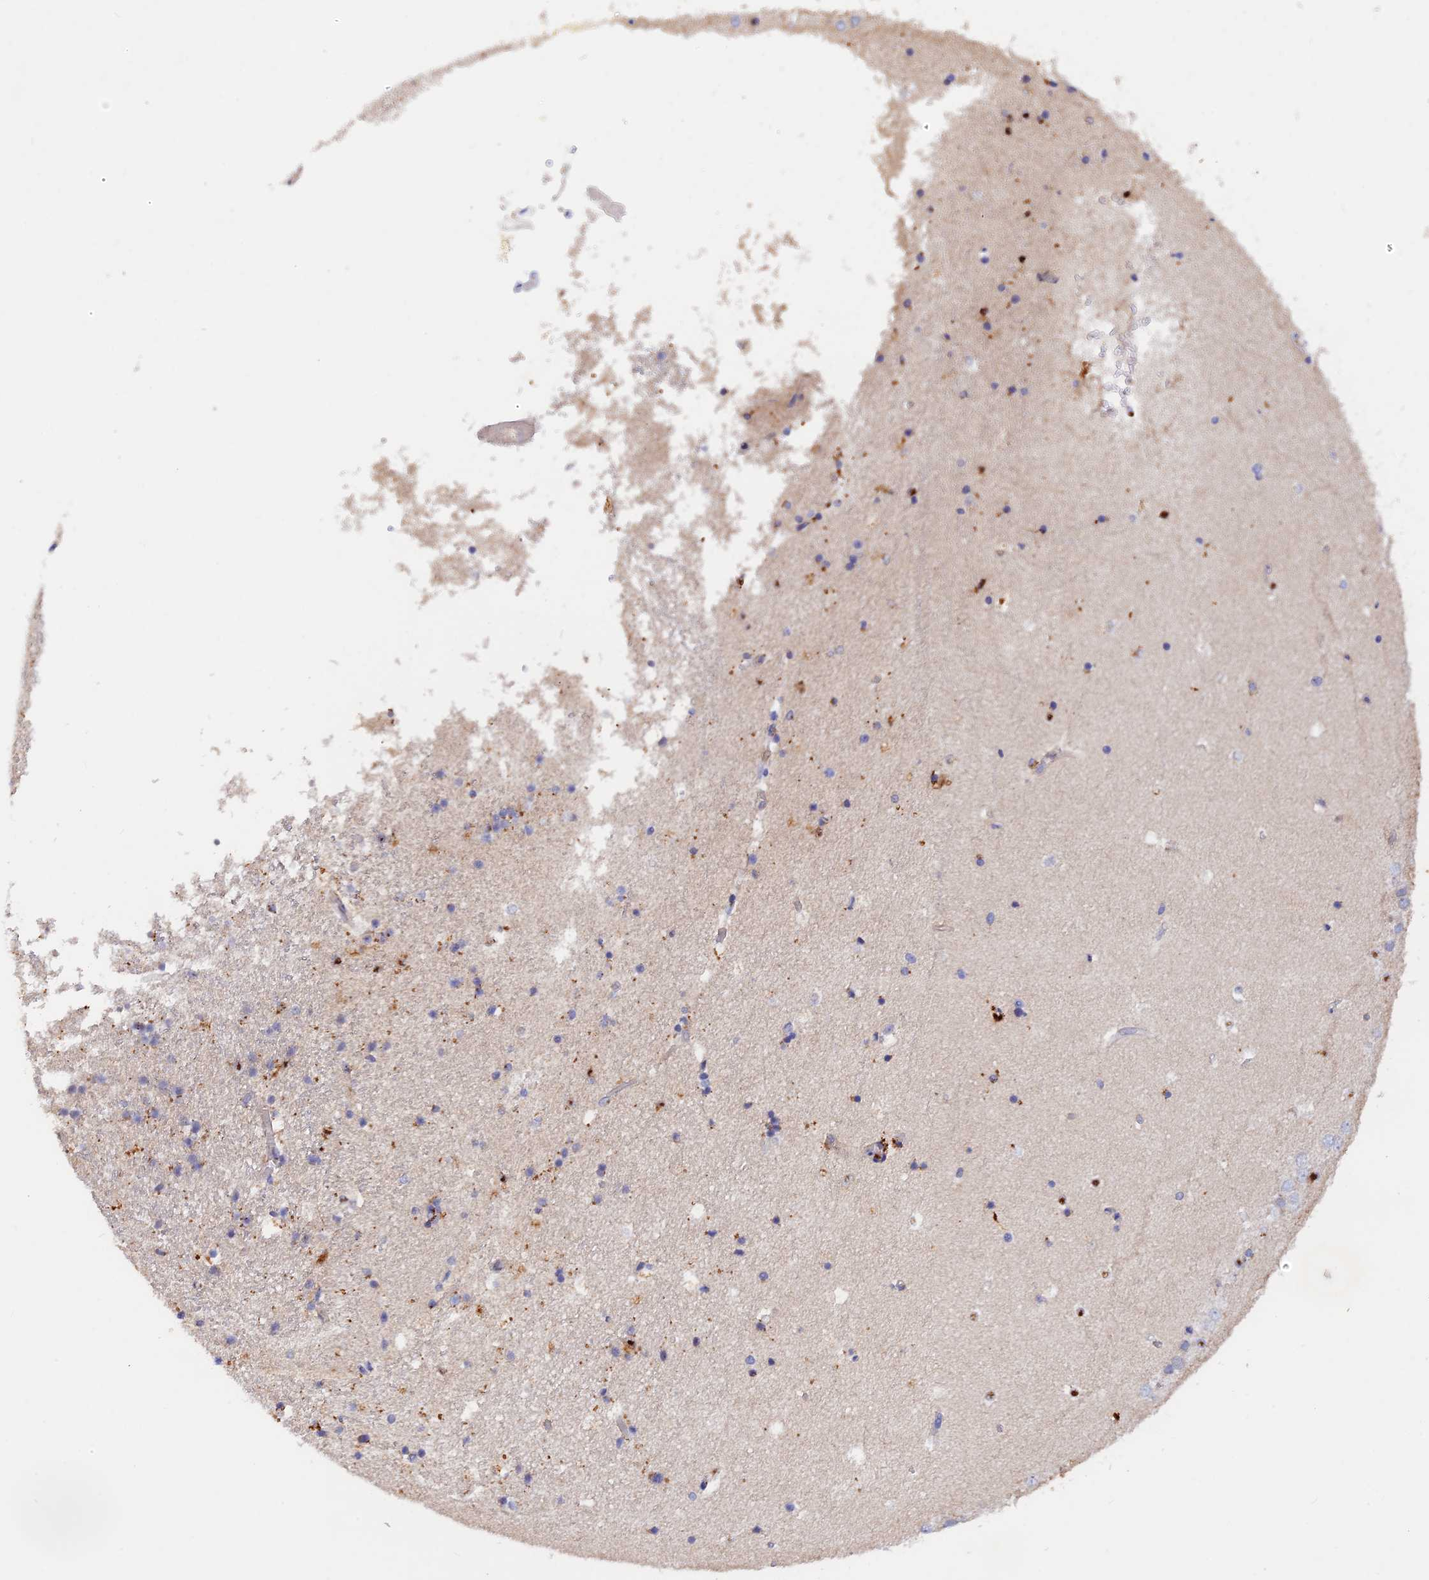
{"staining": {"intensity": "moderate", "quantity": "<25%", "location": "cytoplasmic/membranous"}, "tissue": "hippocampus", "cell_type": "Glial cells", "image_type": "normal", "snomed": [{"axis": "morphology", "description": "Normal tissue, NOS"}, {"axis": "topography", "description": "Hippocampus"}], "caption": "Hippocampus stained with a protein marker demonstrates moderate staining in glial cells.", "gene": "GK5", "patient": {"sex": "female", "age": 52}}